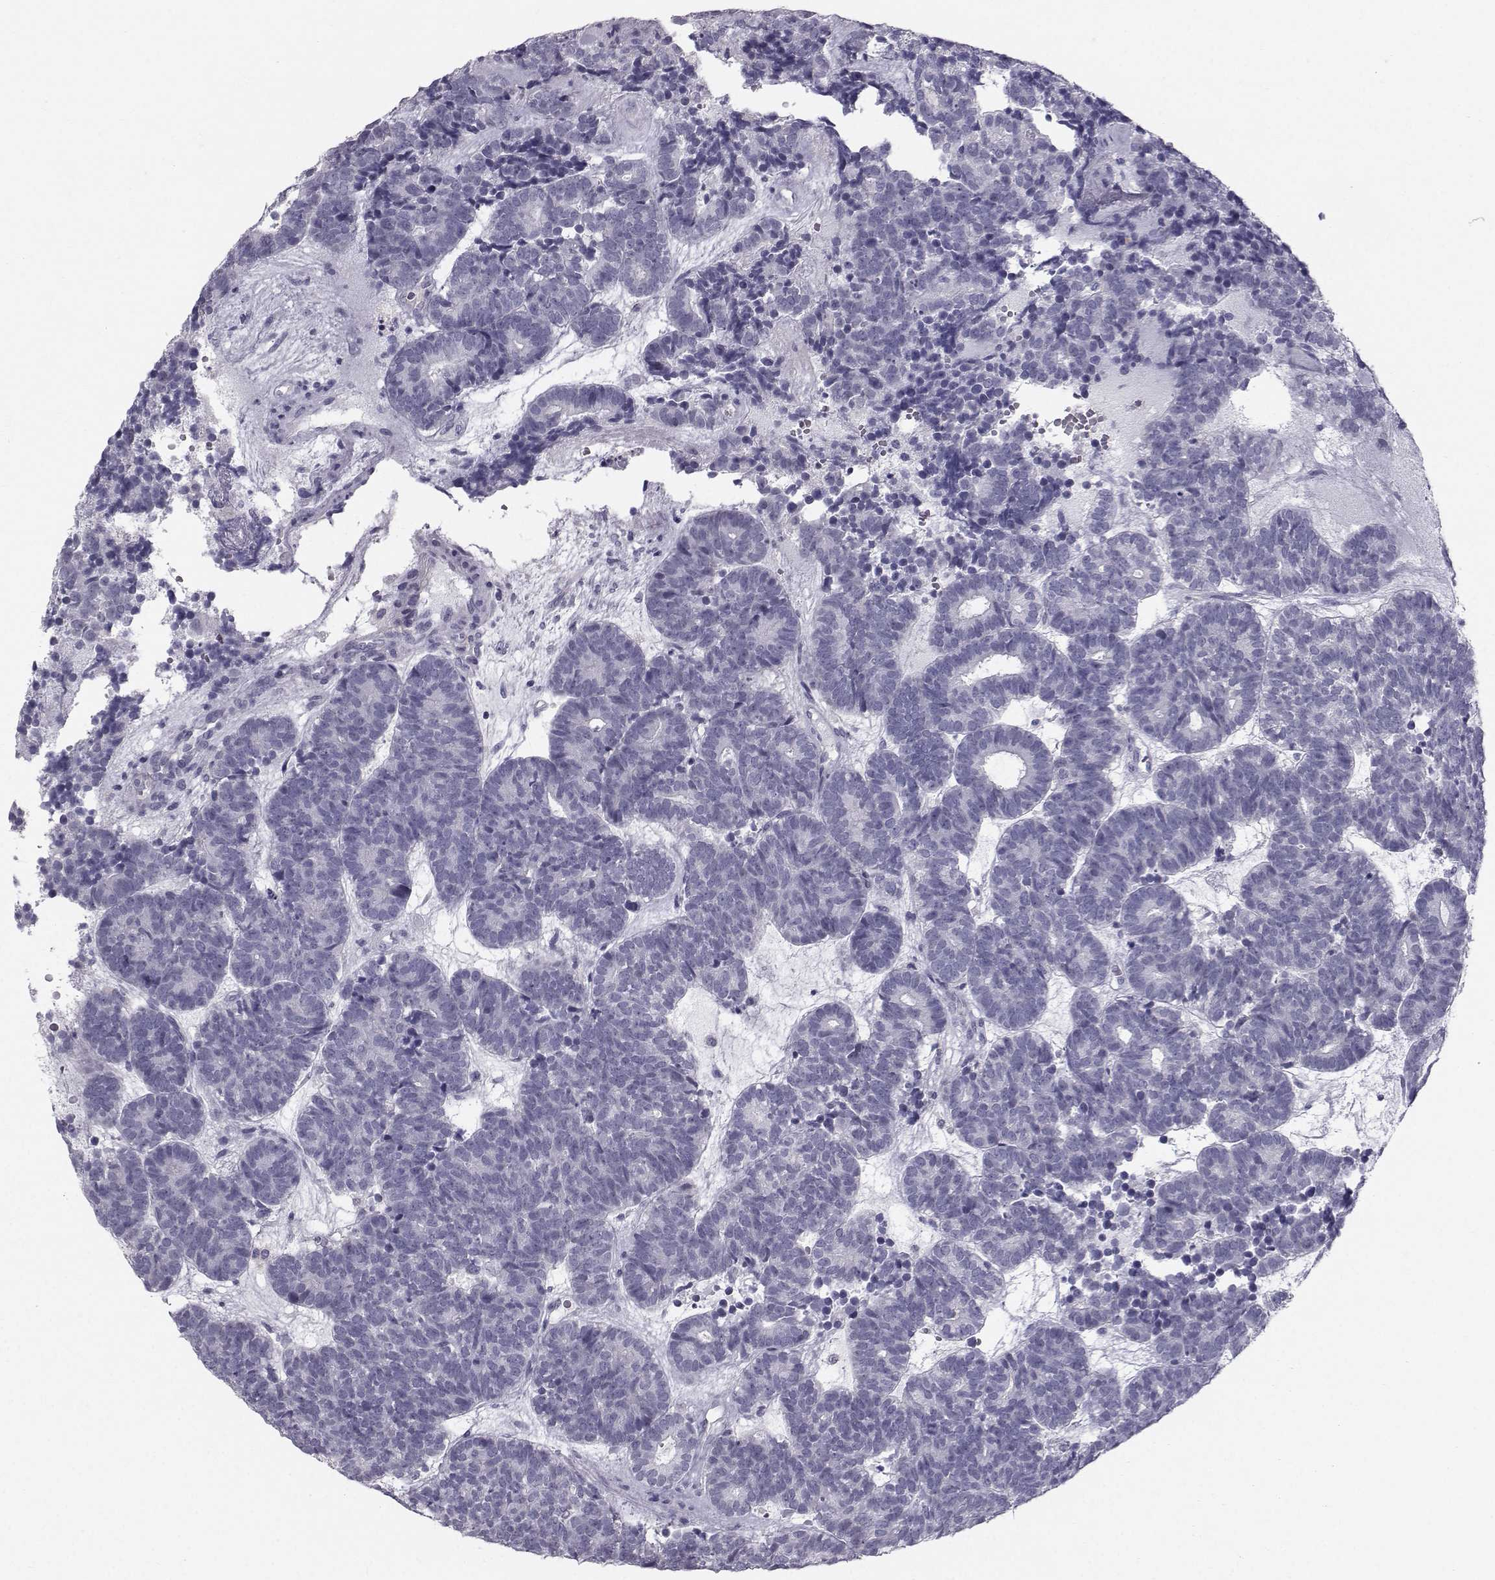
{"staining": {"intensity": "negative", "quantity": "none", "location": "none"}, "tissue": "head and neck cancer", "cell_type": "Tumor cells", "image_type": "cancer", "snomed": [{"axis": "morphology", "description": "Adenocarcinoma, NOS"}, {"axis": "topography", "description": "Head-Neck"}], "caption": "Immunohistochemical staining of head and neck cancer (adenocarcinoma) demonstrates no significant expression in tumor cells.", "gene": "SPDYE4", "patient": {"sex": "female", "age": 81}}